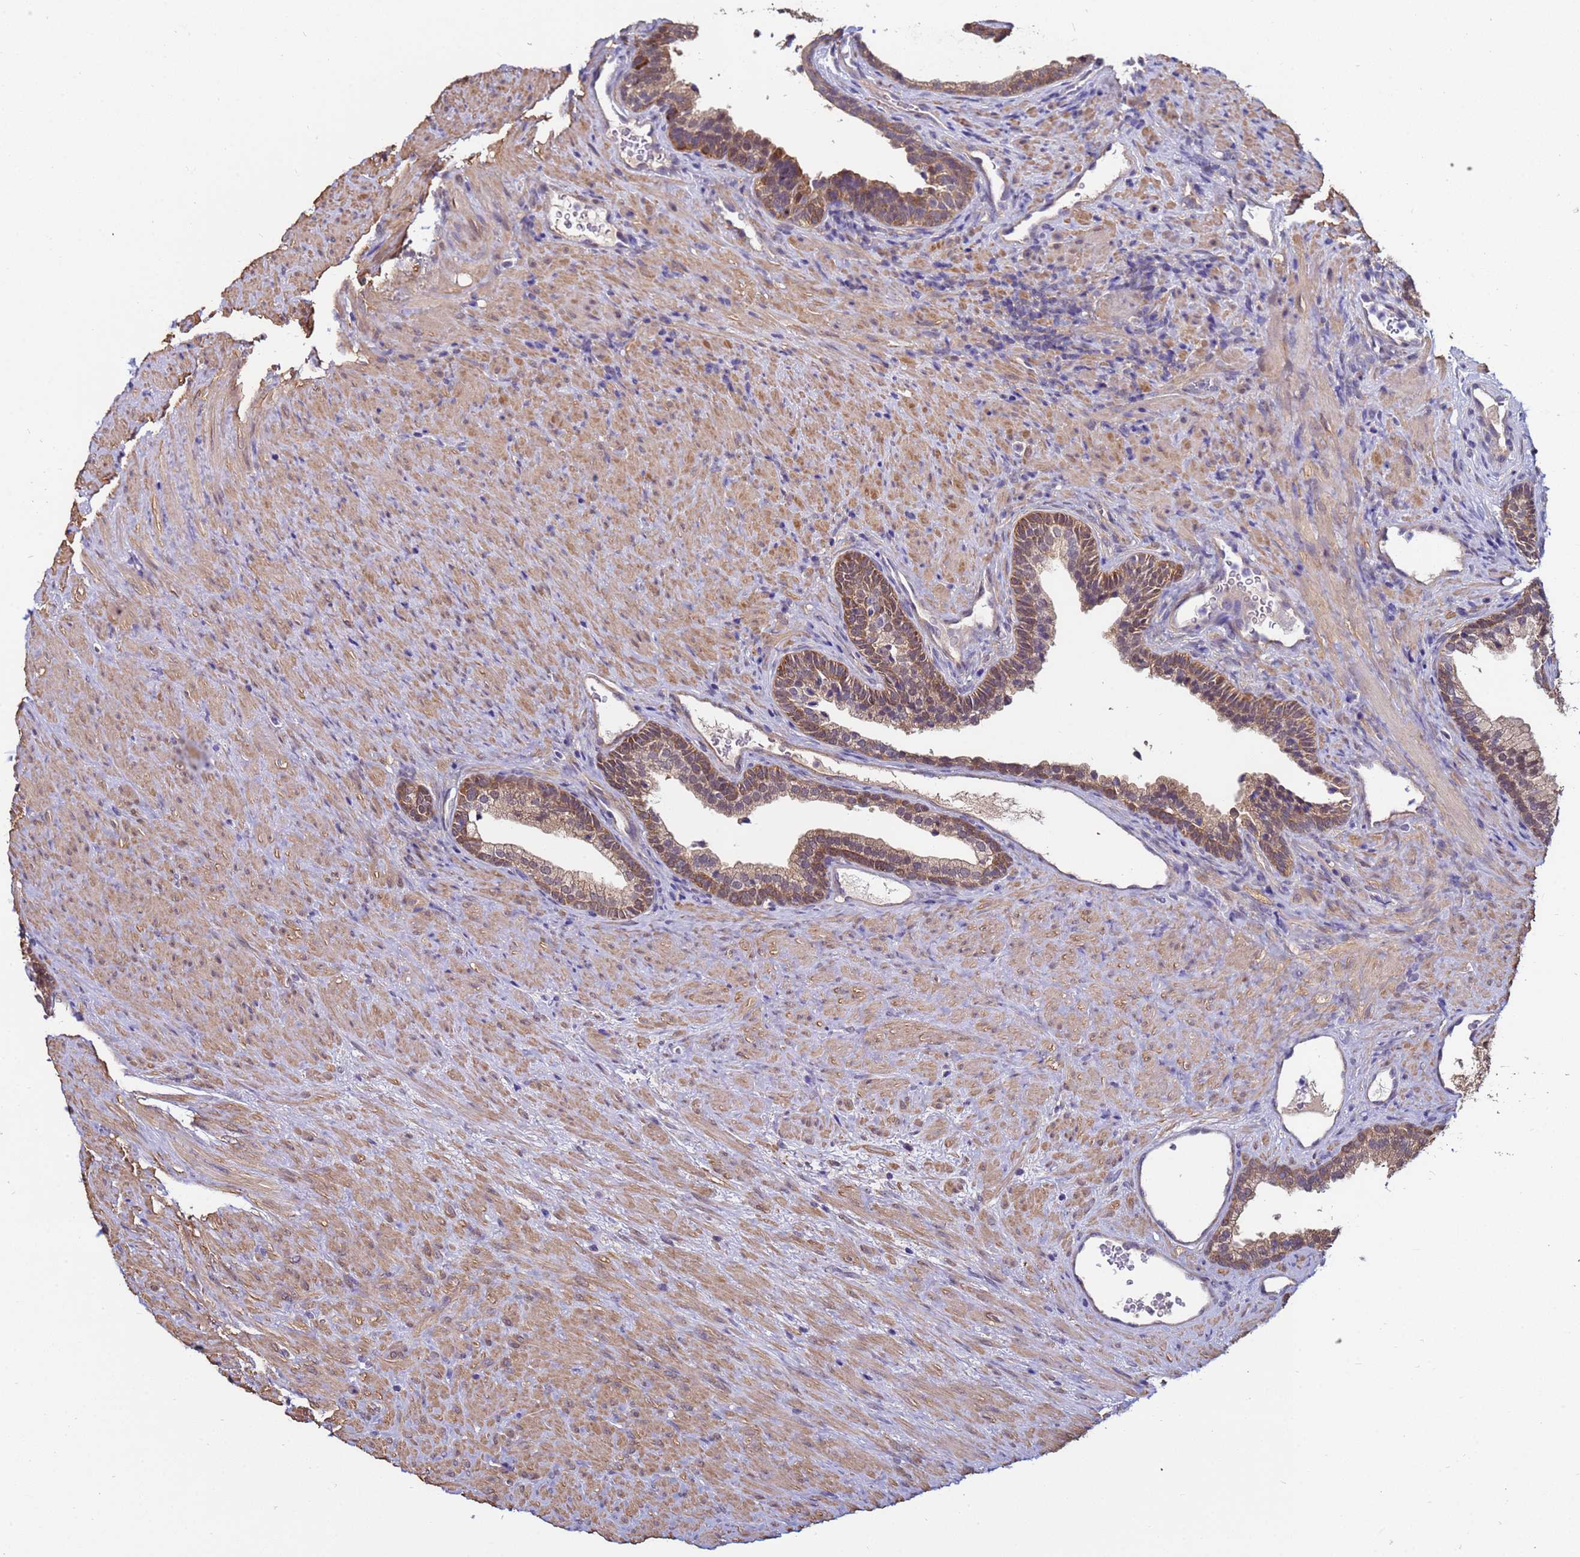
{"staining": {"intensity": "moderate", "quantity": ">75%", "location": "cytoplasmic/membranous"}, "tissue": "prostate", "cell_type": "Glandular cells", "image_type": "normal", "snomed": [{"axis": "morphology", "description": "Normal tissue, NOS"}, {"axis": "topography", "description": "Prostate"}], "caption": "Immunohistochemical staining of benign human prostate demonstrates moderate cytoplasmic/membranous protein staining in about >75% of glandular cells.", "gene": "NAXE", "patient": {"sex": "male", "age": 76}}